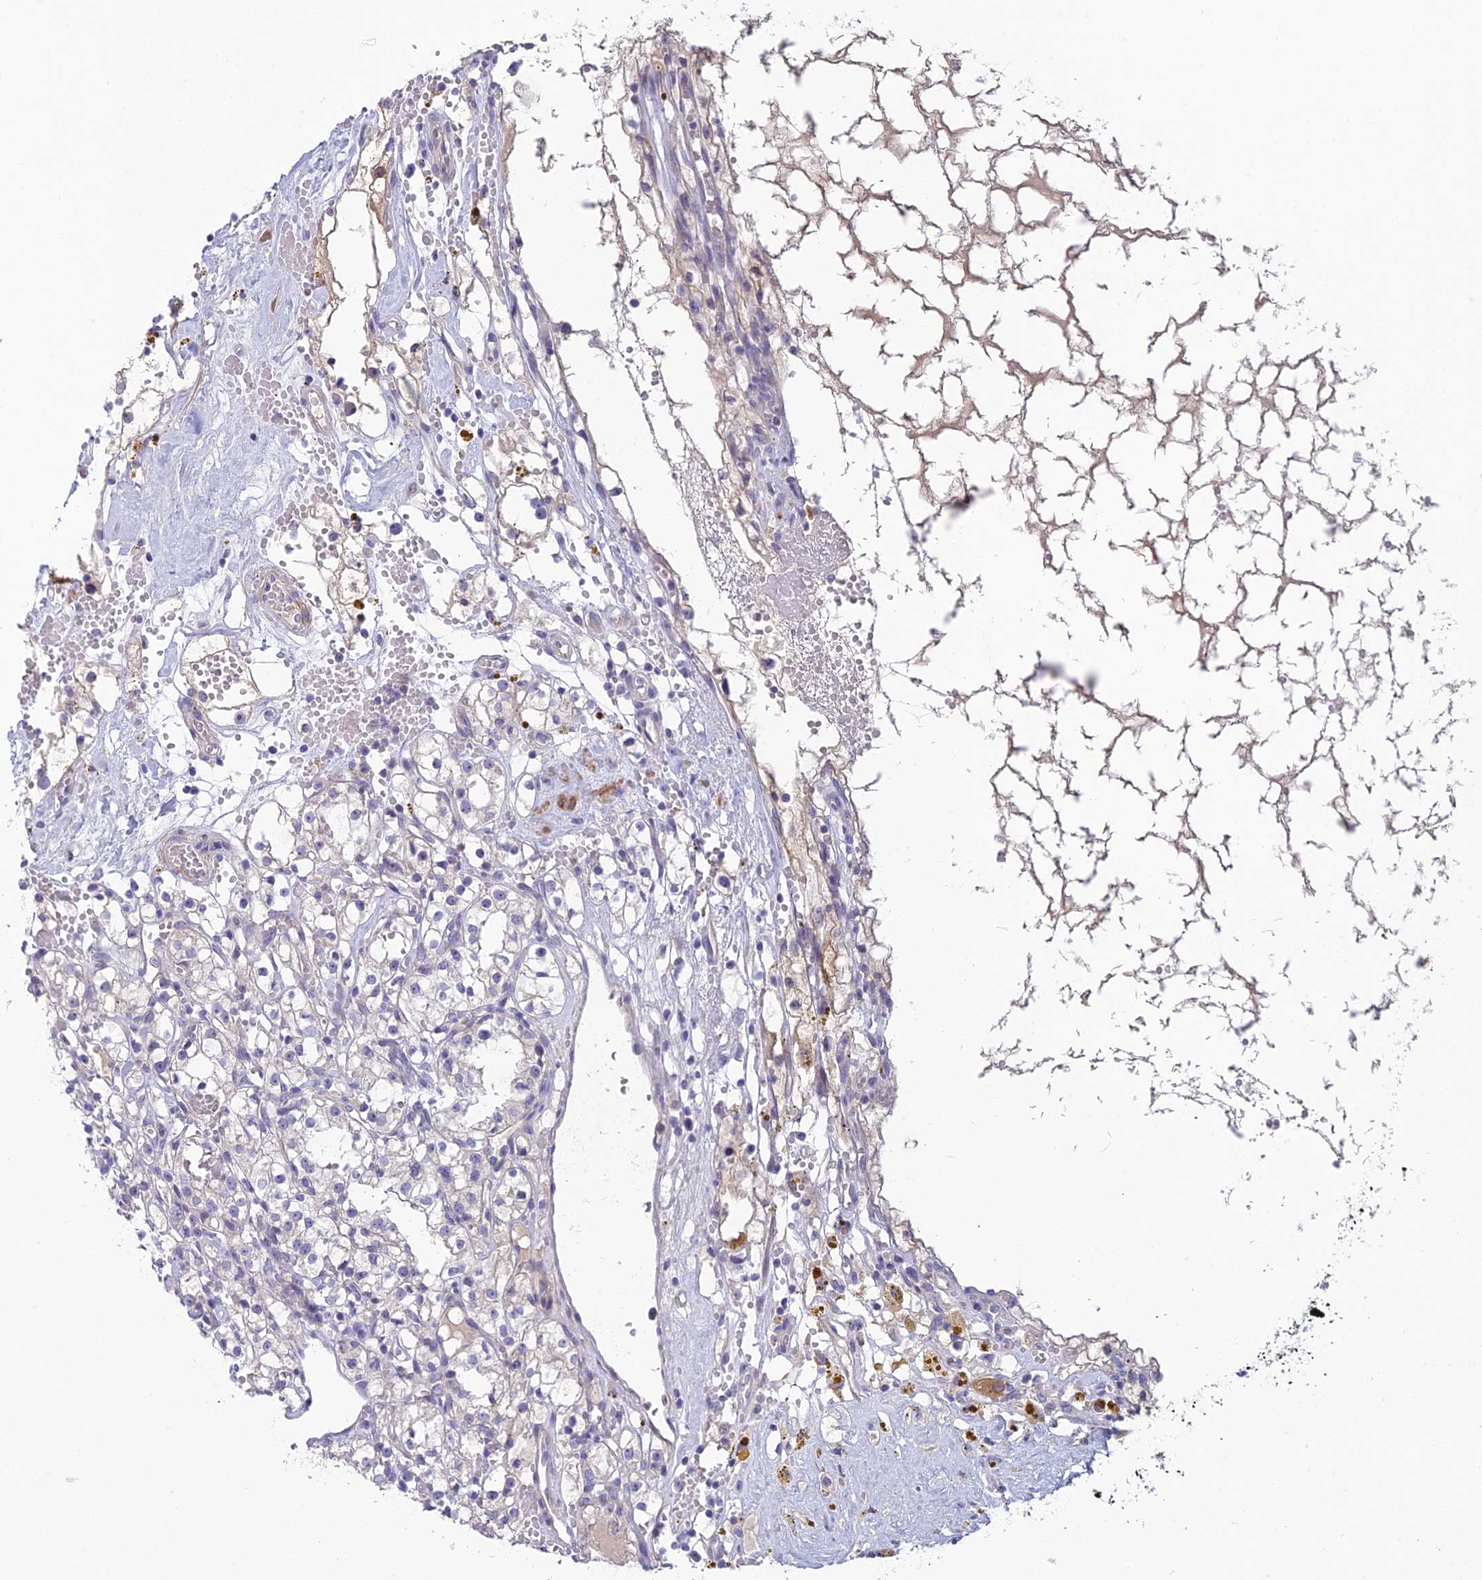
{"staining": {"intensity": "moderate", "quantity": "<25%", "location": "cytoplasmic/membranous"}, "tissue": "renal cancer", "cell_type": "Tumor cells", "image_type": "cancer", "snomed": [{"axis": "morphology", "description": "Adenocarcinoma, NOS"}, {"axis": "topography", "description": "Kidney"}], "caption": "Renal cancer (adenocarcinoma) stained with a protein marker demonstrates moderate staining in tumor cells.", "gene": "XPO7", "patient": {"sex": "male", "age": 56}}